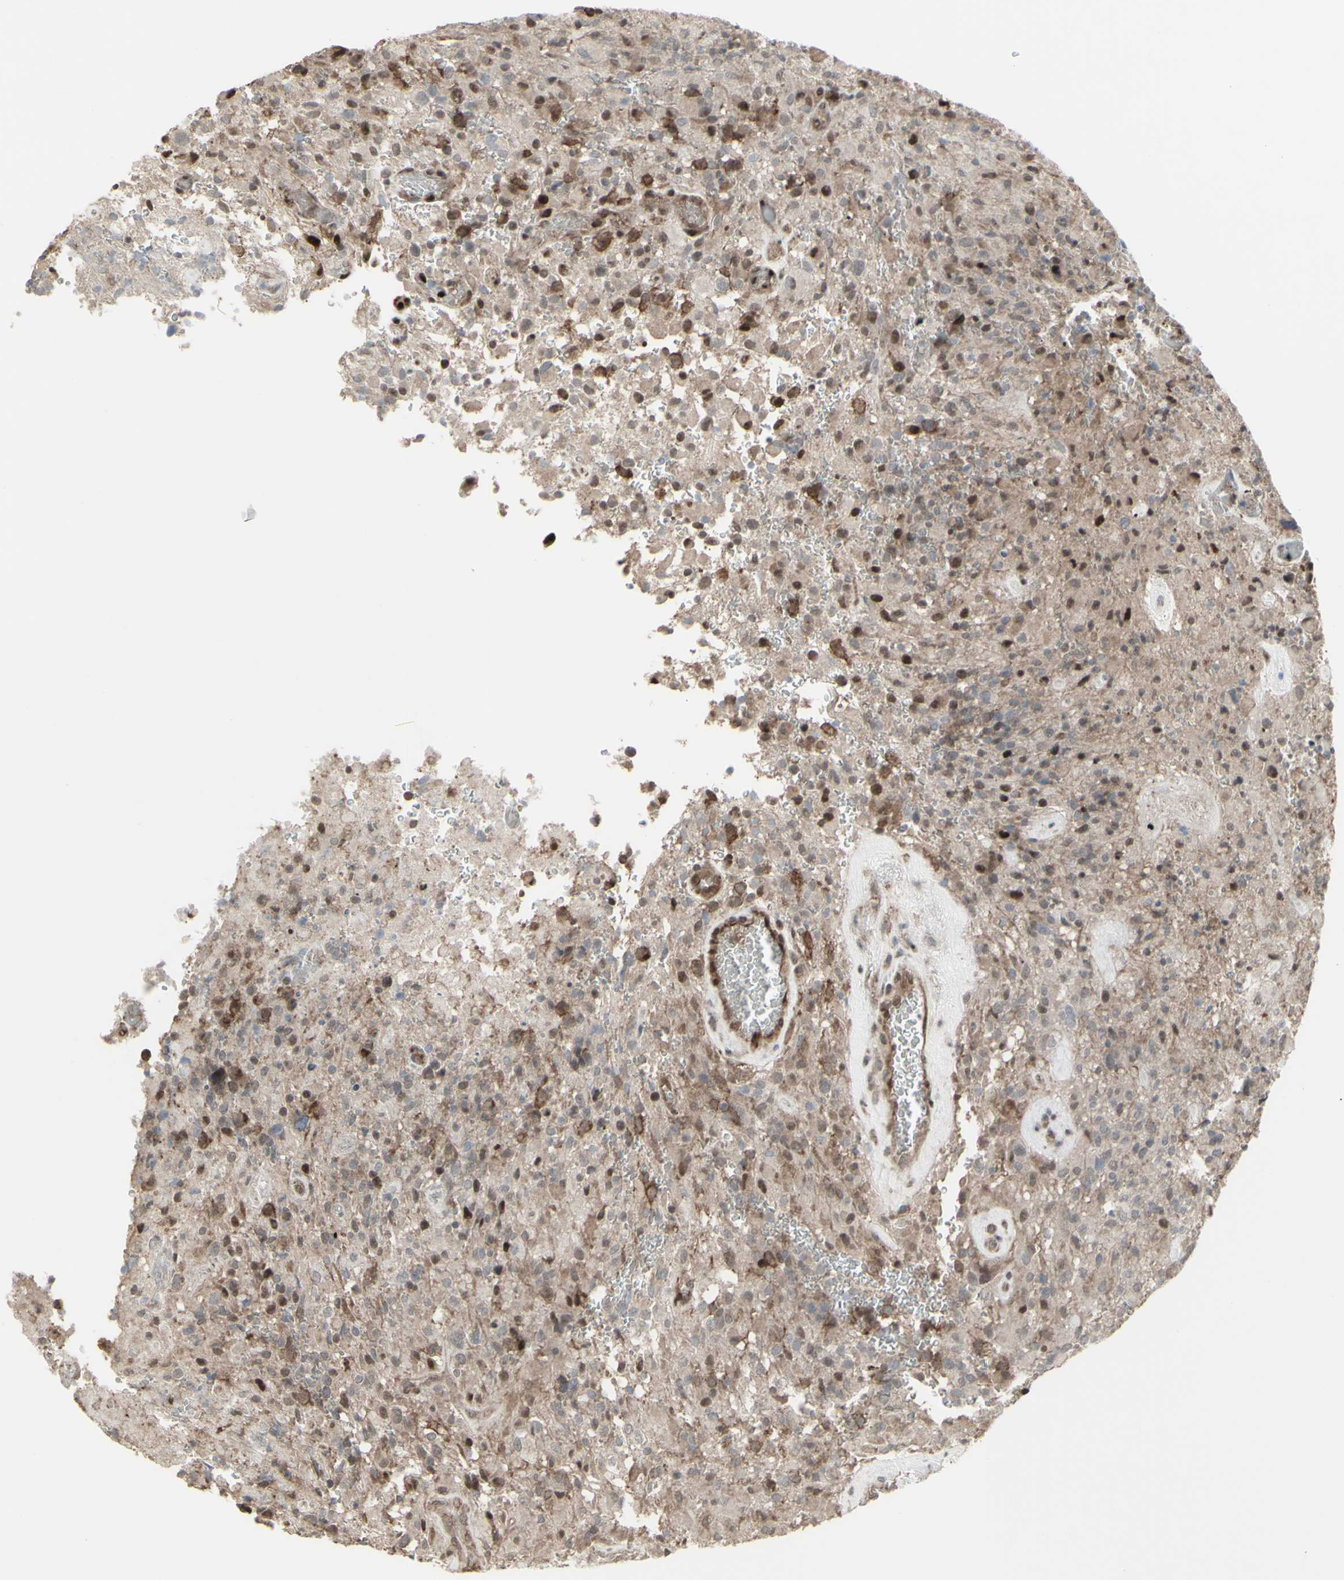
{"staining": {"intensity": "weak", "quantity": "25%-75%", "location": "cytoplasmic/membranous"}, "tissue": "glioma", "cell_type": "Tumor cells", "image_type": "cancer", "snomed": [{"axis": "morphology", "description": "Glioma, malignant, High grade"}, {"axis": "topography", "description": "Brain"}], "caption": "The image exhibits immunohistochemical staining of malignant glioma (high-grade). There is weak cytoplasmic/membranous staining is present in about 25%-75% of tumor cells. (Stains: DAB in brown, nuclei in blue, Microscopy: brightfield microscopy at high magnification).", "gene": "CD33", "patient": {"sex": "male", "age": 71}}